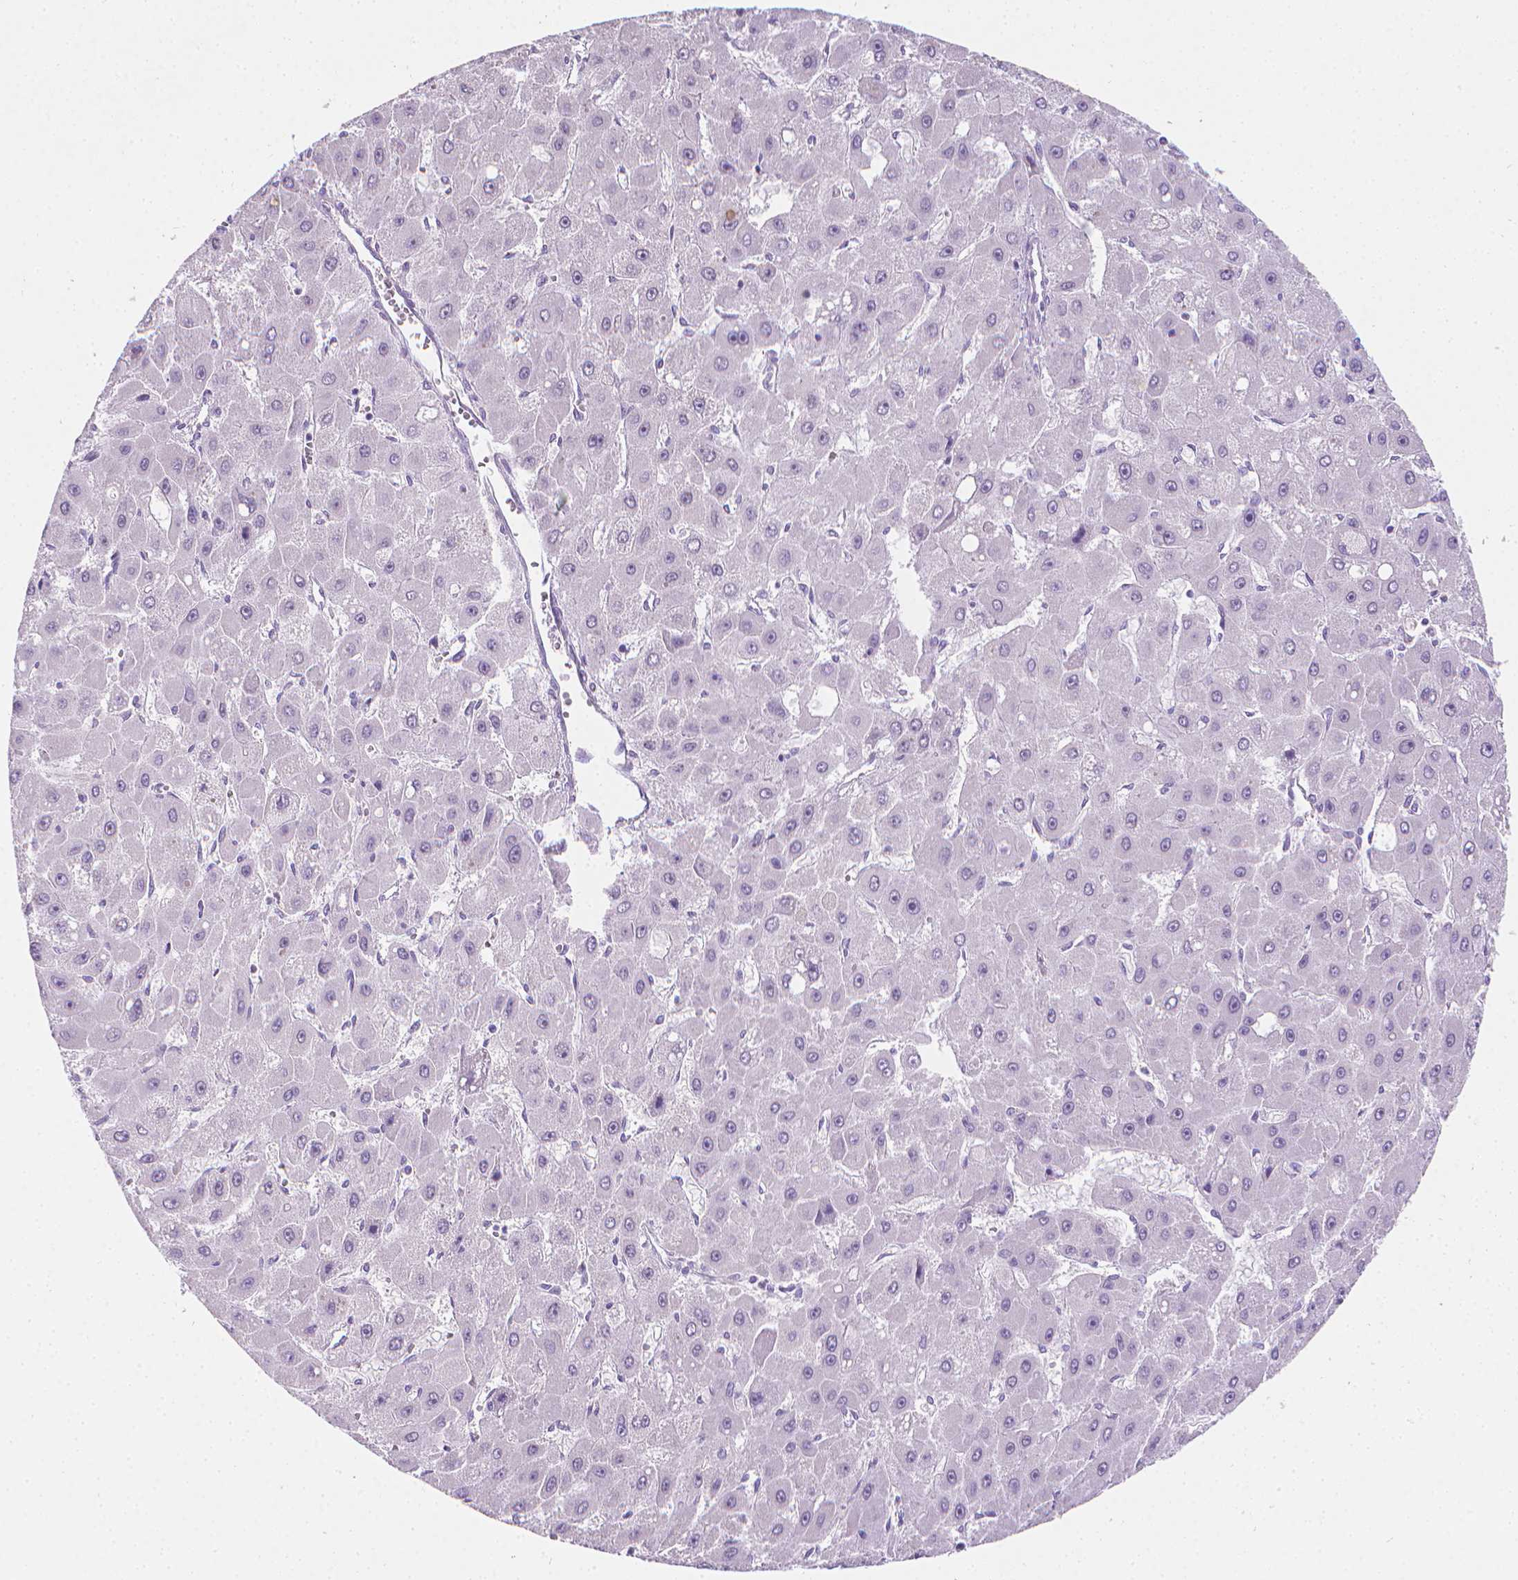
{"staining": {"intensity": "negative", "quantity": "none", "location": "none"}, "tissue": "liver cancer", "cell_type": "Tumor cells", "image_type": "cancer", "snomed": [{"axis": "morphology", "description": "Carcinoma, Hepatocellular, NOS"}, {"axis": "topography", "description": "Liver"}], "caption": "Tumor cells show no significant protein staining in liver hepatocellular carcinoma. The staining was performed using DAB (3,3'-diaminobenzidine) to visualize the protein expression in brown, while the nuclei were stained in blue with hematoxylin (Magnification: 20x).", "gene": "TNNI2", "patient": {"sex": "female", "age": 25}}